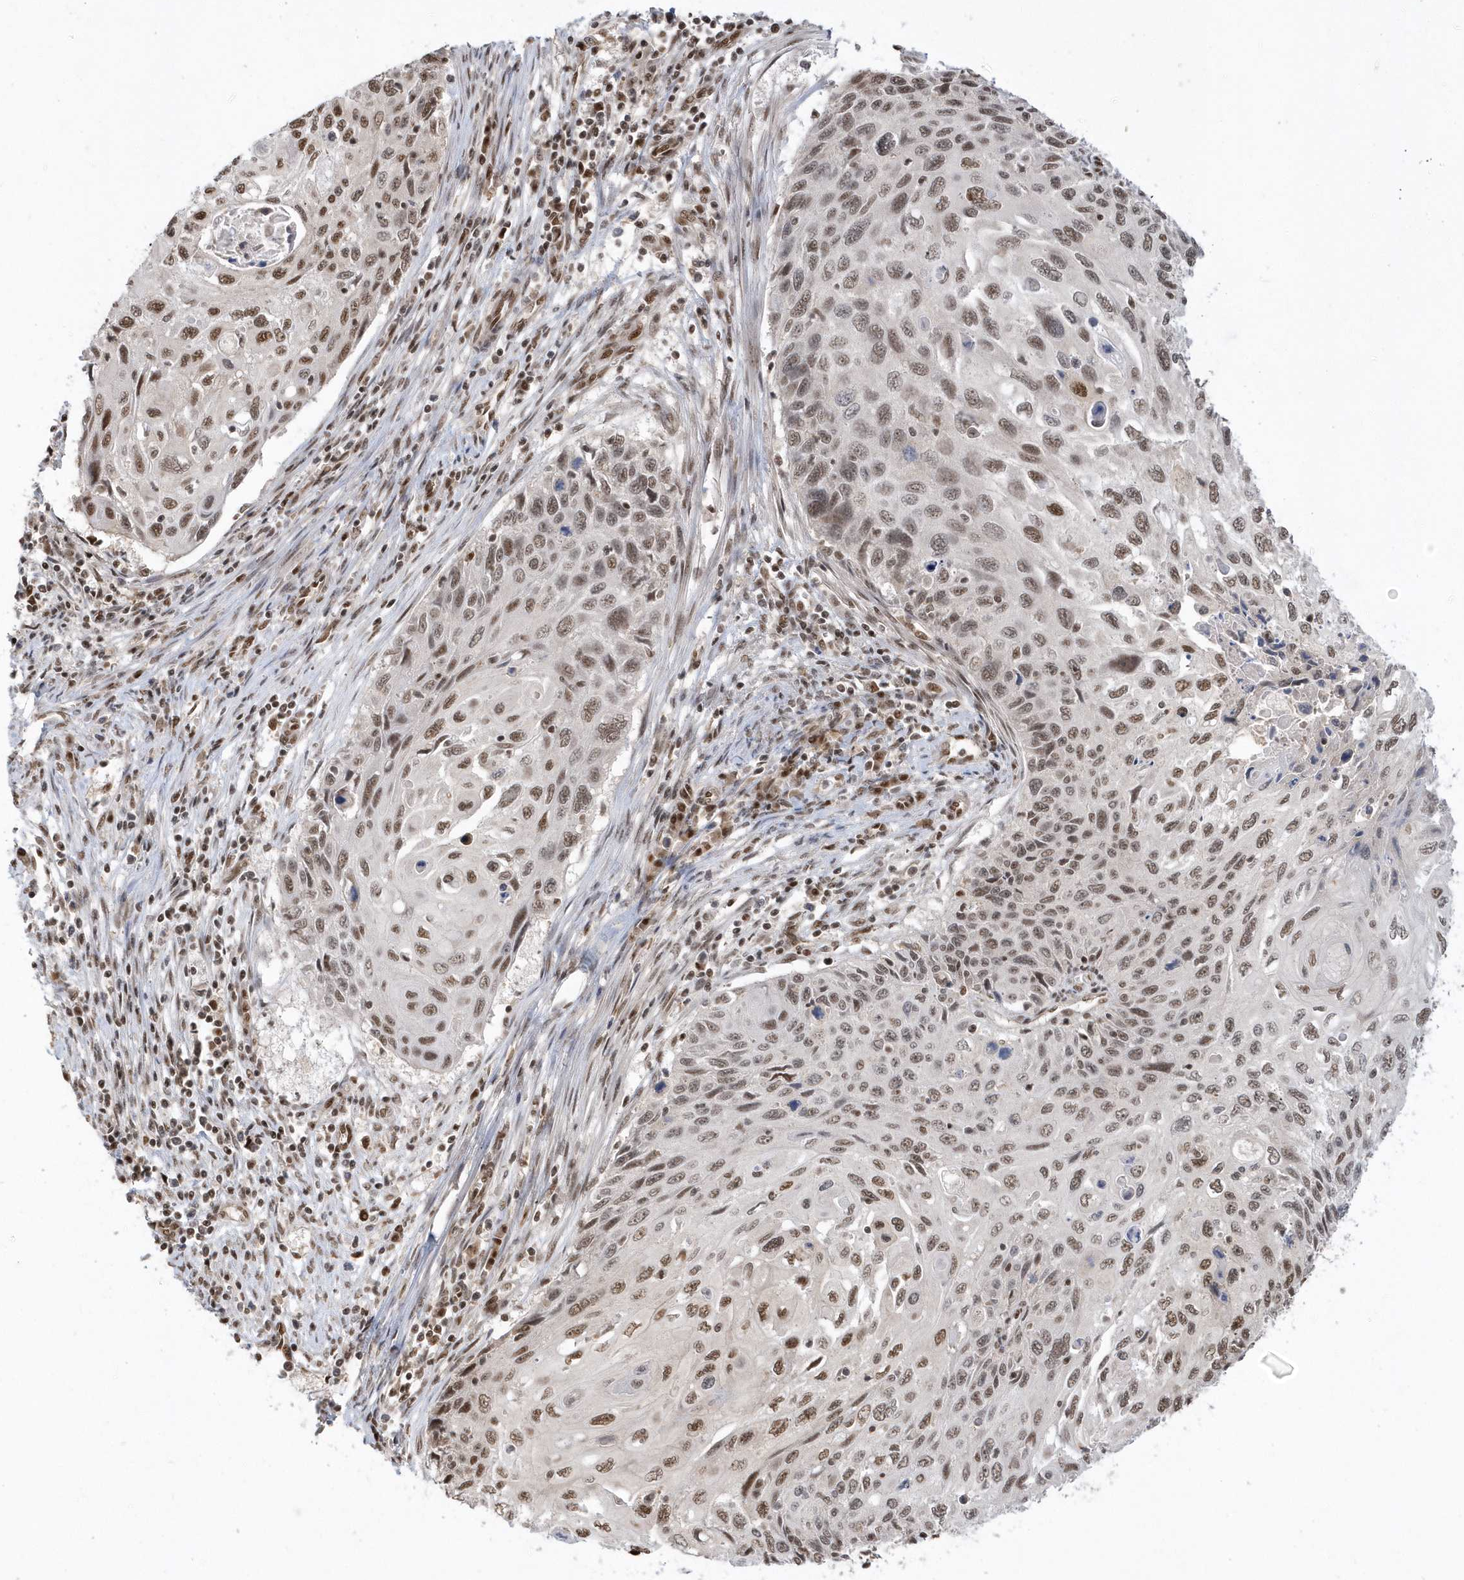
{"staining": {"intensity": "moderate", "quantity": ">75%", "location": "nuclear"}, "tissue": "cervical cancer", "cell_type": "Tumor cells", "image_type": "cancer", "snomed": [{"axis": "morphology", "description": "Squamous cell carcinoma, NOS"}, {"axis": "topography", "description": "Cervix"}], "caption": "Immunohistochemical staining of human cervical cancer (squamous cell carcinoma) shows medium levels of moderate nuclear expression in about >75% of tumor cells.", "gene": "SEPHS1", "patient": {"sex": "female", "age": 70}}